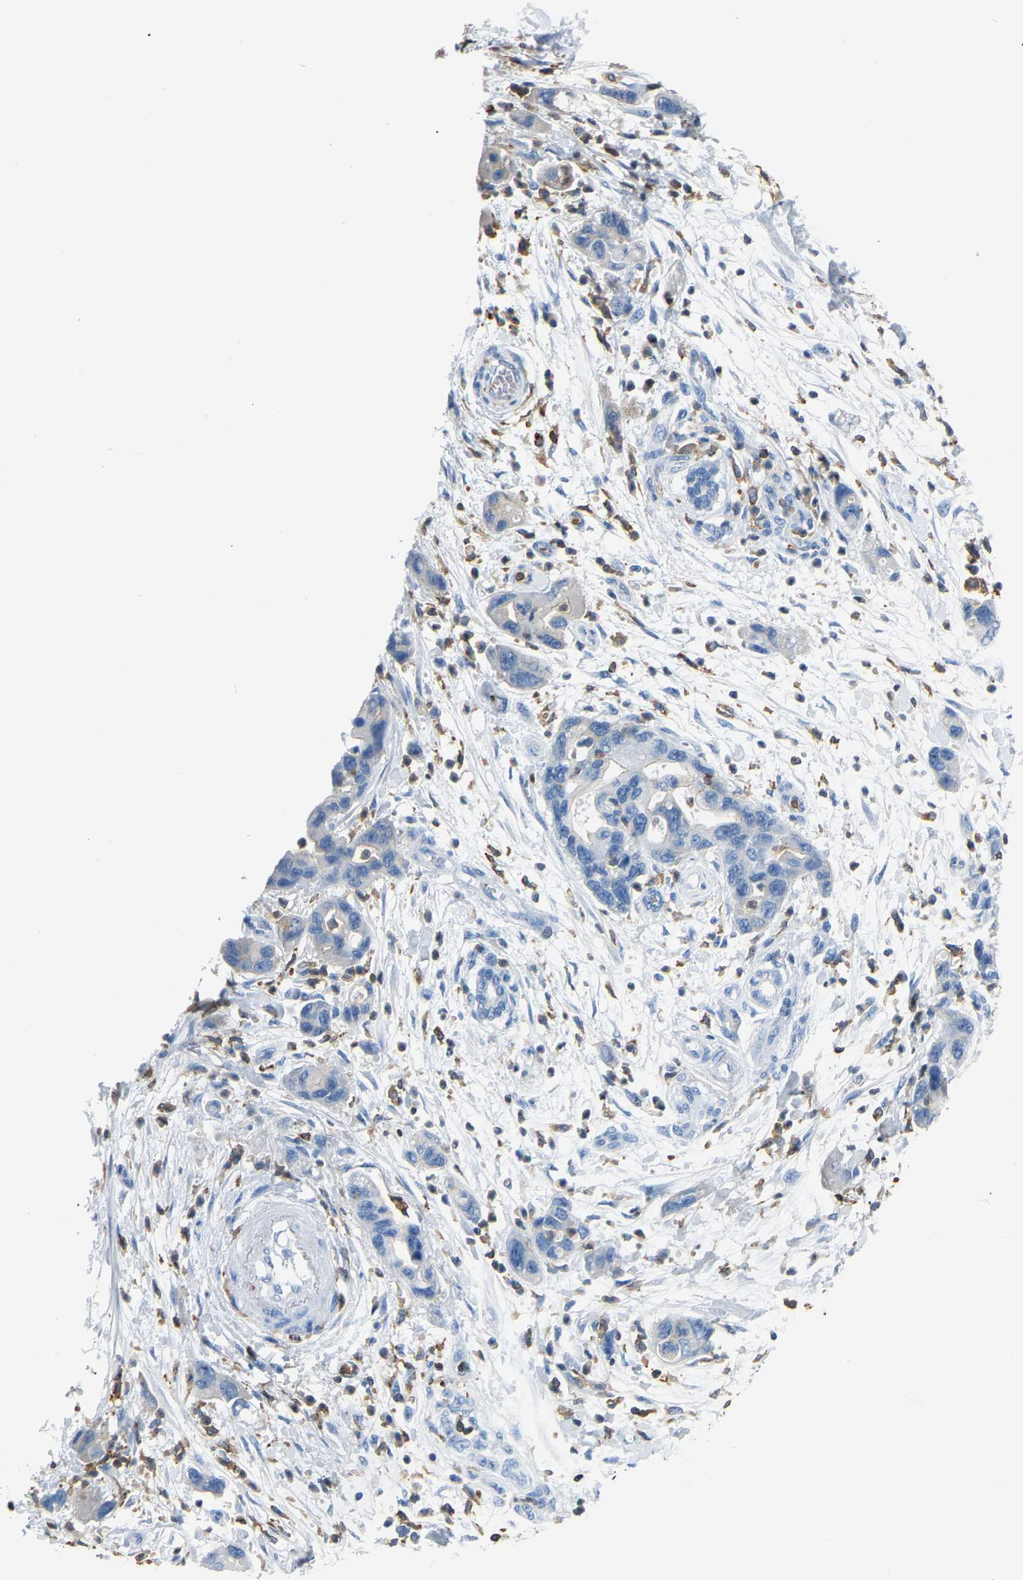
{"staining": {"intensity": "negative", "quantity": "none", "location": "none"}, "tissue": "pancreatic cancer", "cell_type": "Tumor cells", "image_type": "cancer", "snomed": [{"axis": "morphology", "description": "Normal tissue, NOS"}, {"axis": "morphology", "description": "Adenocarcinoma, NOS"}, {"axis": "topography", "description": "Pancreas"}], "caption": "This is an immunohistochemistry photomicrograph of human adenocarcinoma (pancreatic). There is no expression in tumor cells.", "gene": "ARHGAP45", "patient": {"sex": "female", "age": 71}}